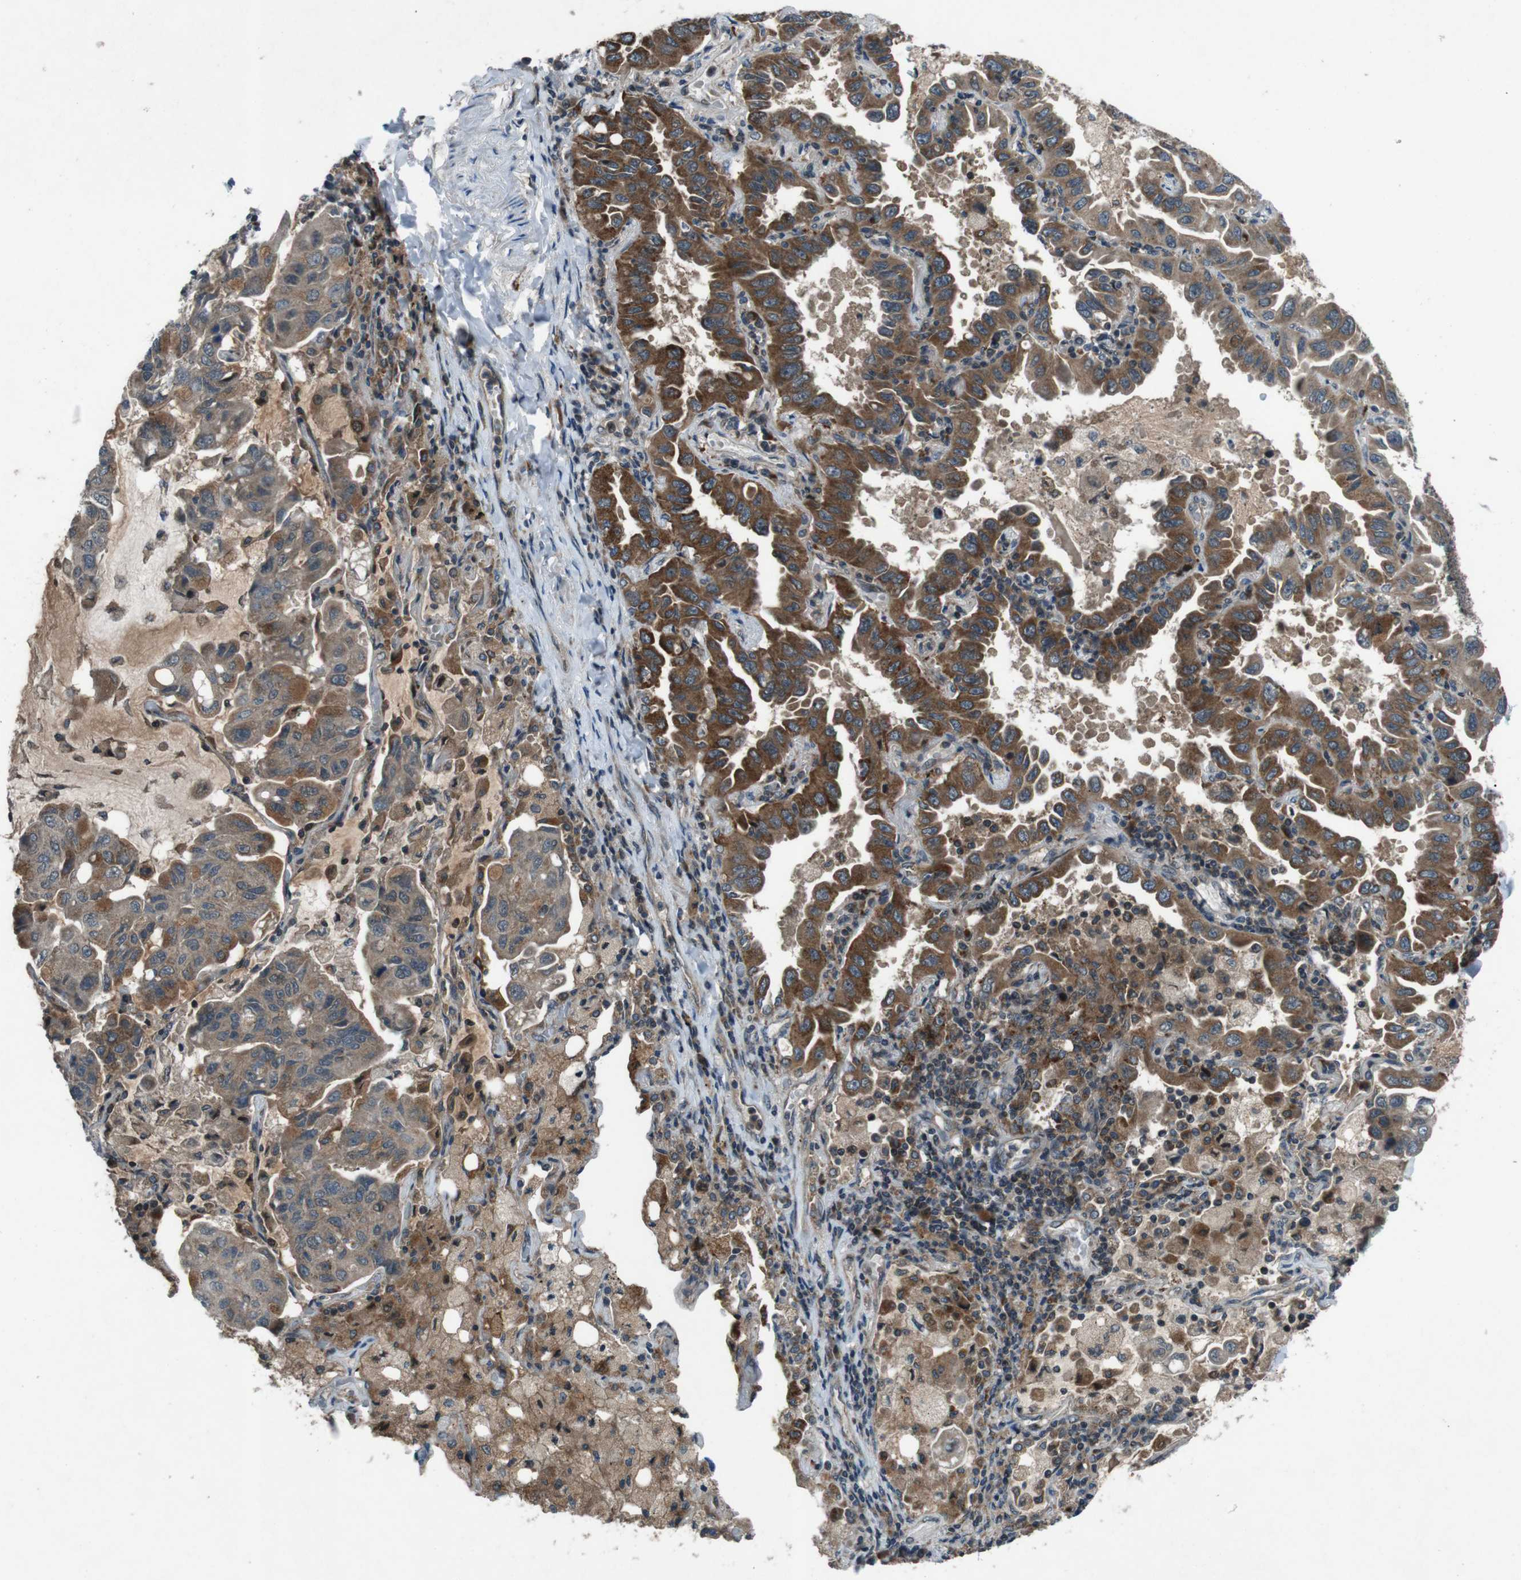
{"staining": {"intensity": "strong", "quantity": "25%-75%", "location": "cytoplasmic/membranous"}, "tissue": "lung cancer", "cell_type": "Tumor cells", "image_type": "cancer", "snomed": [{"axis": "morphology", "description": "Adenocarcinoma, NOS"}, {"axis": "topography", "description": "Lung"}], "caption": "A high-resolution image shows immunohistochemistry (IHC) staining of adenocarcinoma (lung), which displays strong cytoplasmic/membranous positivity in approximately 25%-75% of tumor cells. (Stains: DAB (3,3'-diaminobenzidine) in brown, nuclei in blue, Microscopy: brightfield microscopy at high magnification).", "gene": "SLC27A4", "patient": {"sex": "male", "age": 64}}